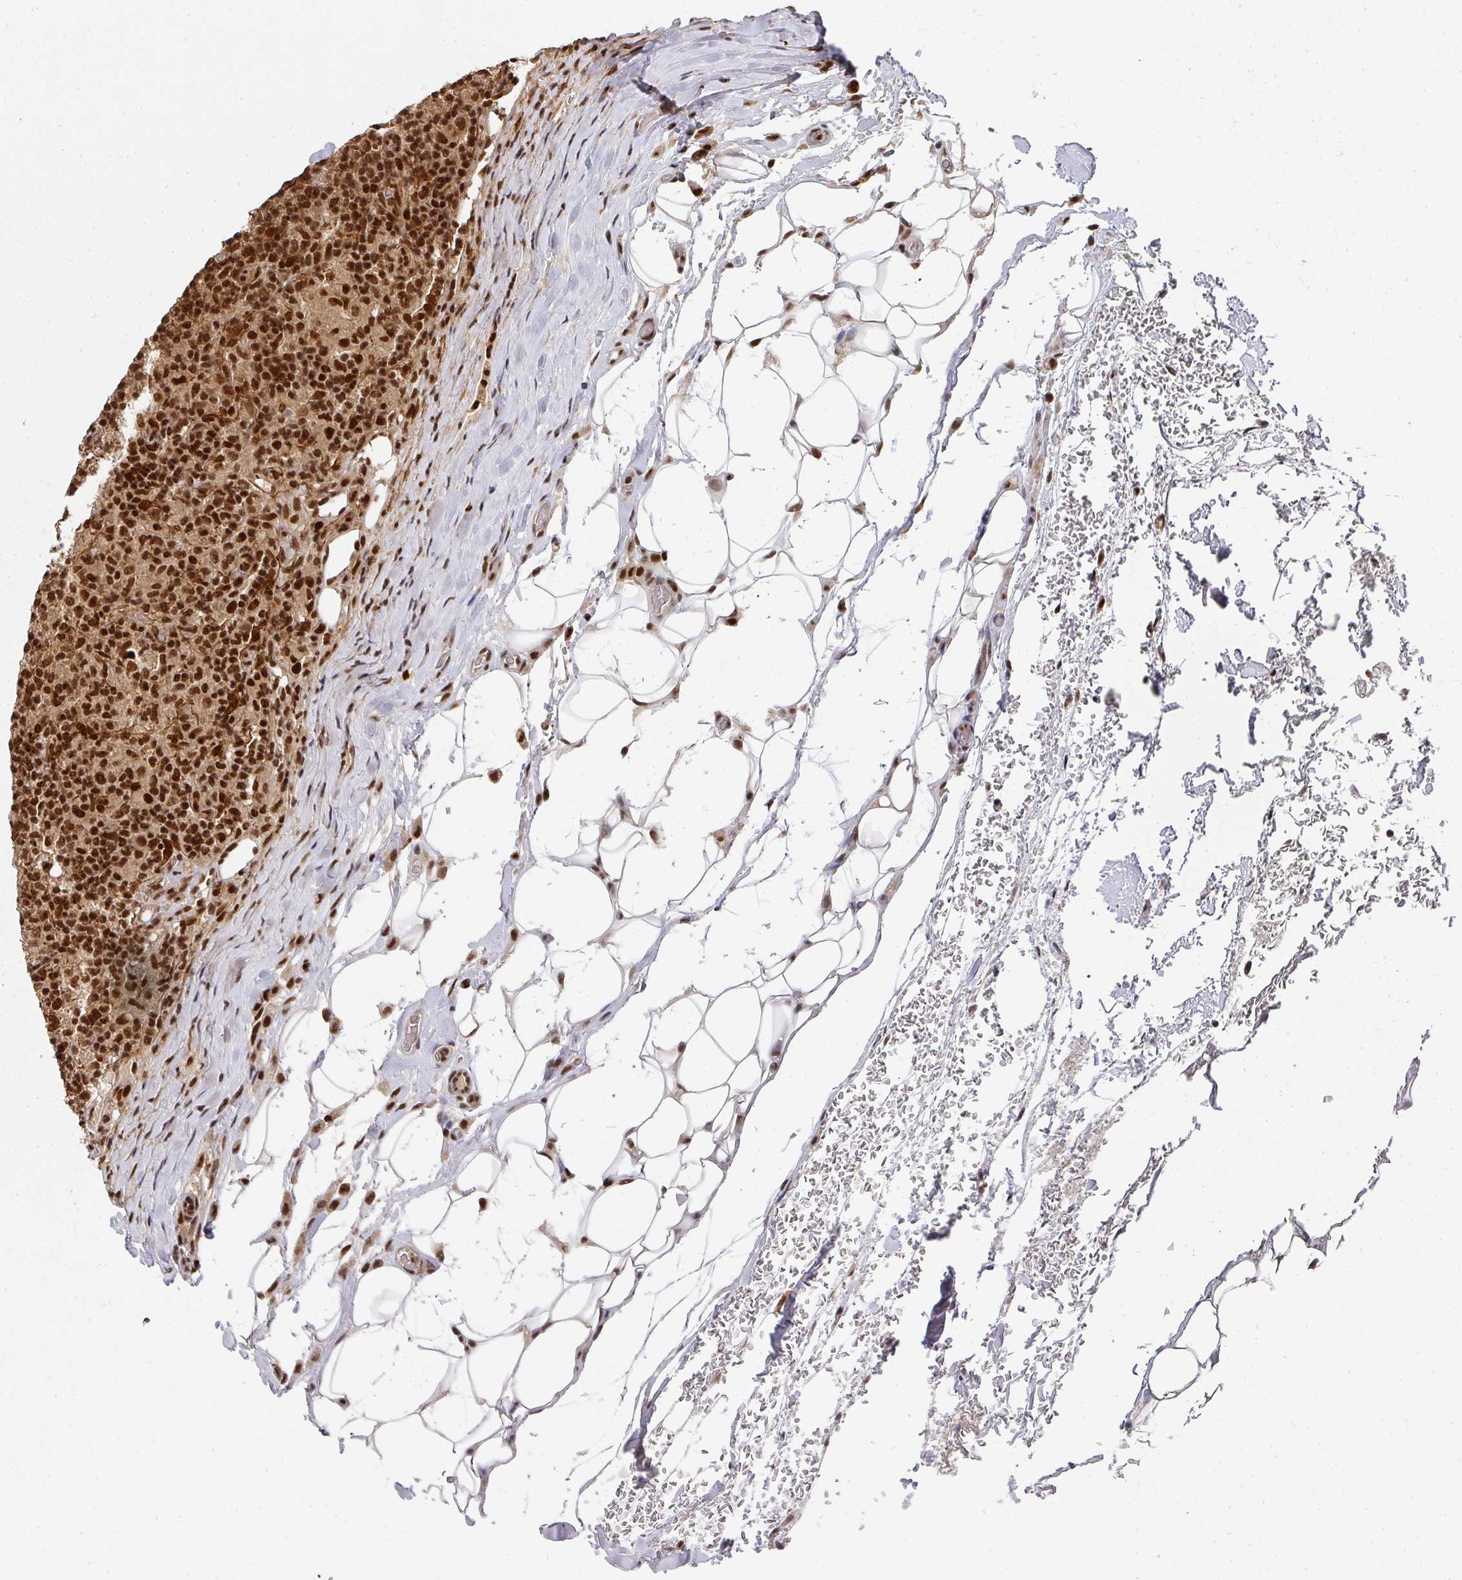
{"staining": {"intensity": "strong", "quantity": ">75%", "location": "nuclear"}, "tissue": "lymphoma", "cell_type": "Tumor cells", "image_type": "cancer", "snomed": [{"axis": "morphology", "description": "Hodgkin's disease, NOS"}, {"axis": "topography", "description": "Lymph node"}], "caption": "Lymphoma tissue shows strong nuclear expression in approximately >75% of tumor cells", "gene": "DIDO1", "patient": {"sex": "male", "age": 70}}